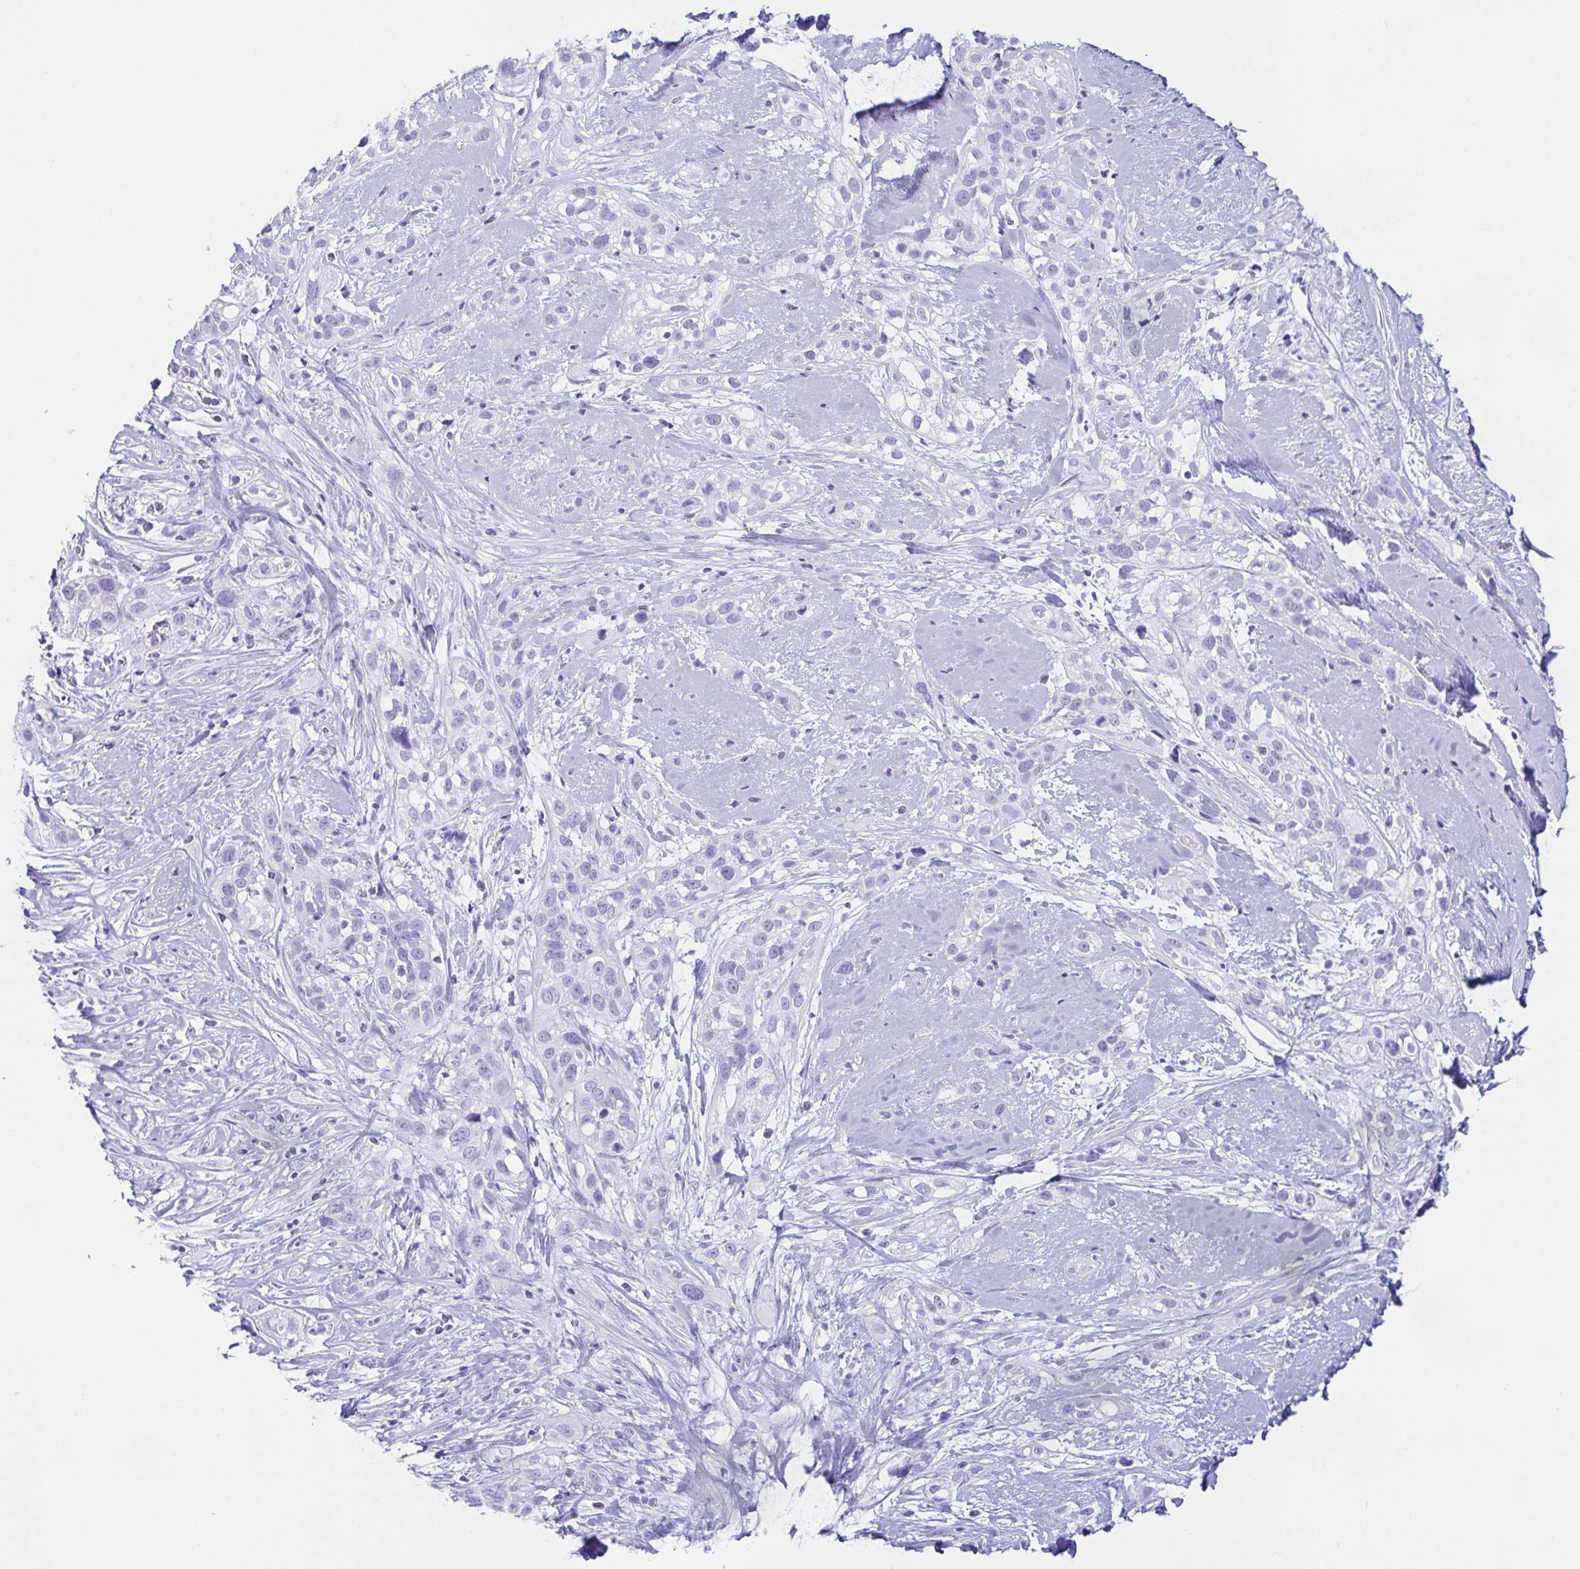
{"staining": {"intensity": "negative", "quantity": "none", "location": "none"}, "tissue": "skin cancer", "cell_type": "Tumor cells", "image_type": "cancer", "snomed": [{"axis": "morphology", "description": "Squamous cell carcinoma, NOS"}, {"axis": "topography", "description": "Skin"}], "caption": "DAB (3,3'-diaminobenzidine) immunohistochemical staining of human skin cancer demonstrates no significant expression in tumor cells. (DAB immunohistochemistry (IHC) visualized using brightfield microscopy, high magnification).", "gene": "PAX8", "patient": {"sex": "male", "age": 82}}